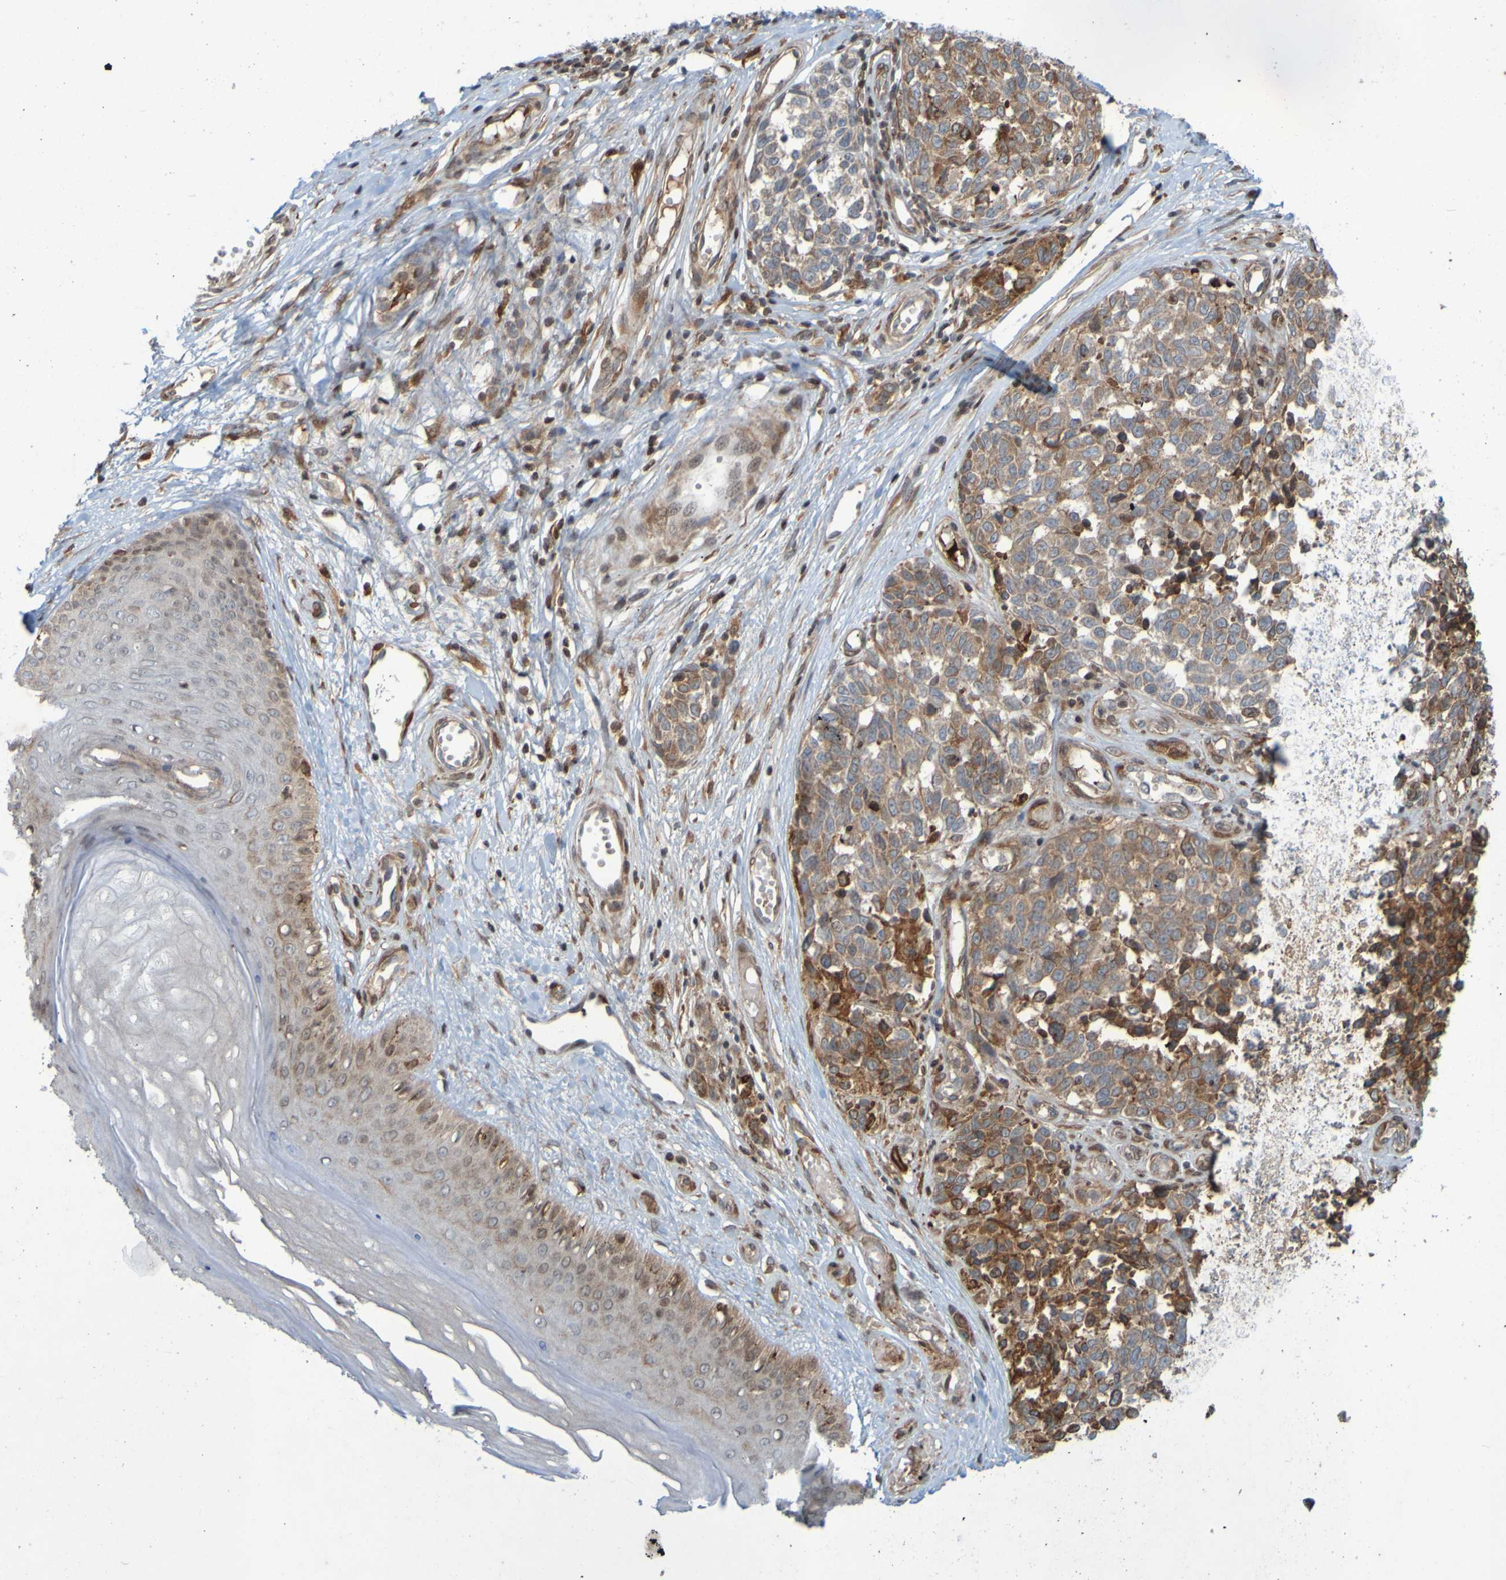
{"staining": {"intensity": "moderate", "quantity": ">75%", "location": "cytoplasmic/membranous"}, "tissue": "melanoma", "cell_type": "Tumor cells", "image_type": "cancer", "snomed": [{"axis": "morphology", "description": "Malignant melanoma, NOS"}, {"axis": "topography", "description": "Skin"}], "caption": "A photomicrograph showing moderate cytoplasmic/membranous staining in about >75% of tumor cells in malignant melanoma, as visualized by brown immunohistochemical staining.", "gene": "GUCY1A1", "patient": {"sex": "female", "age": 64}}